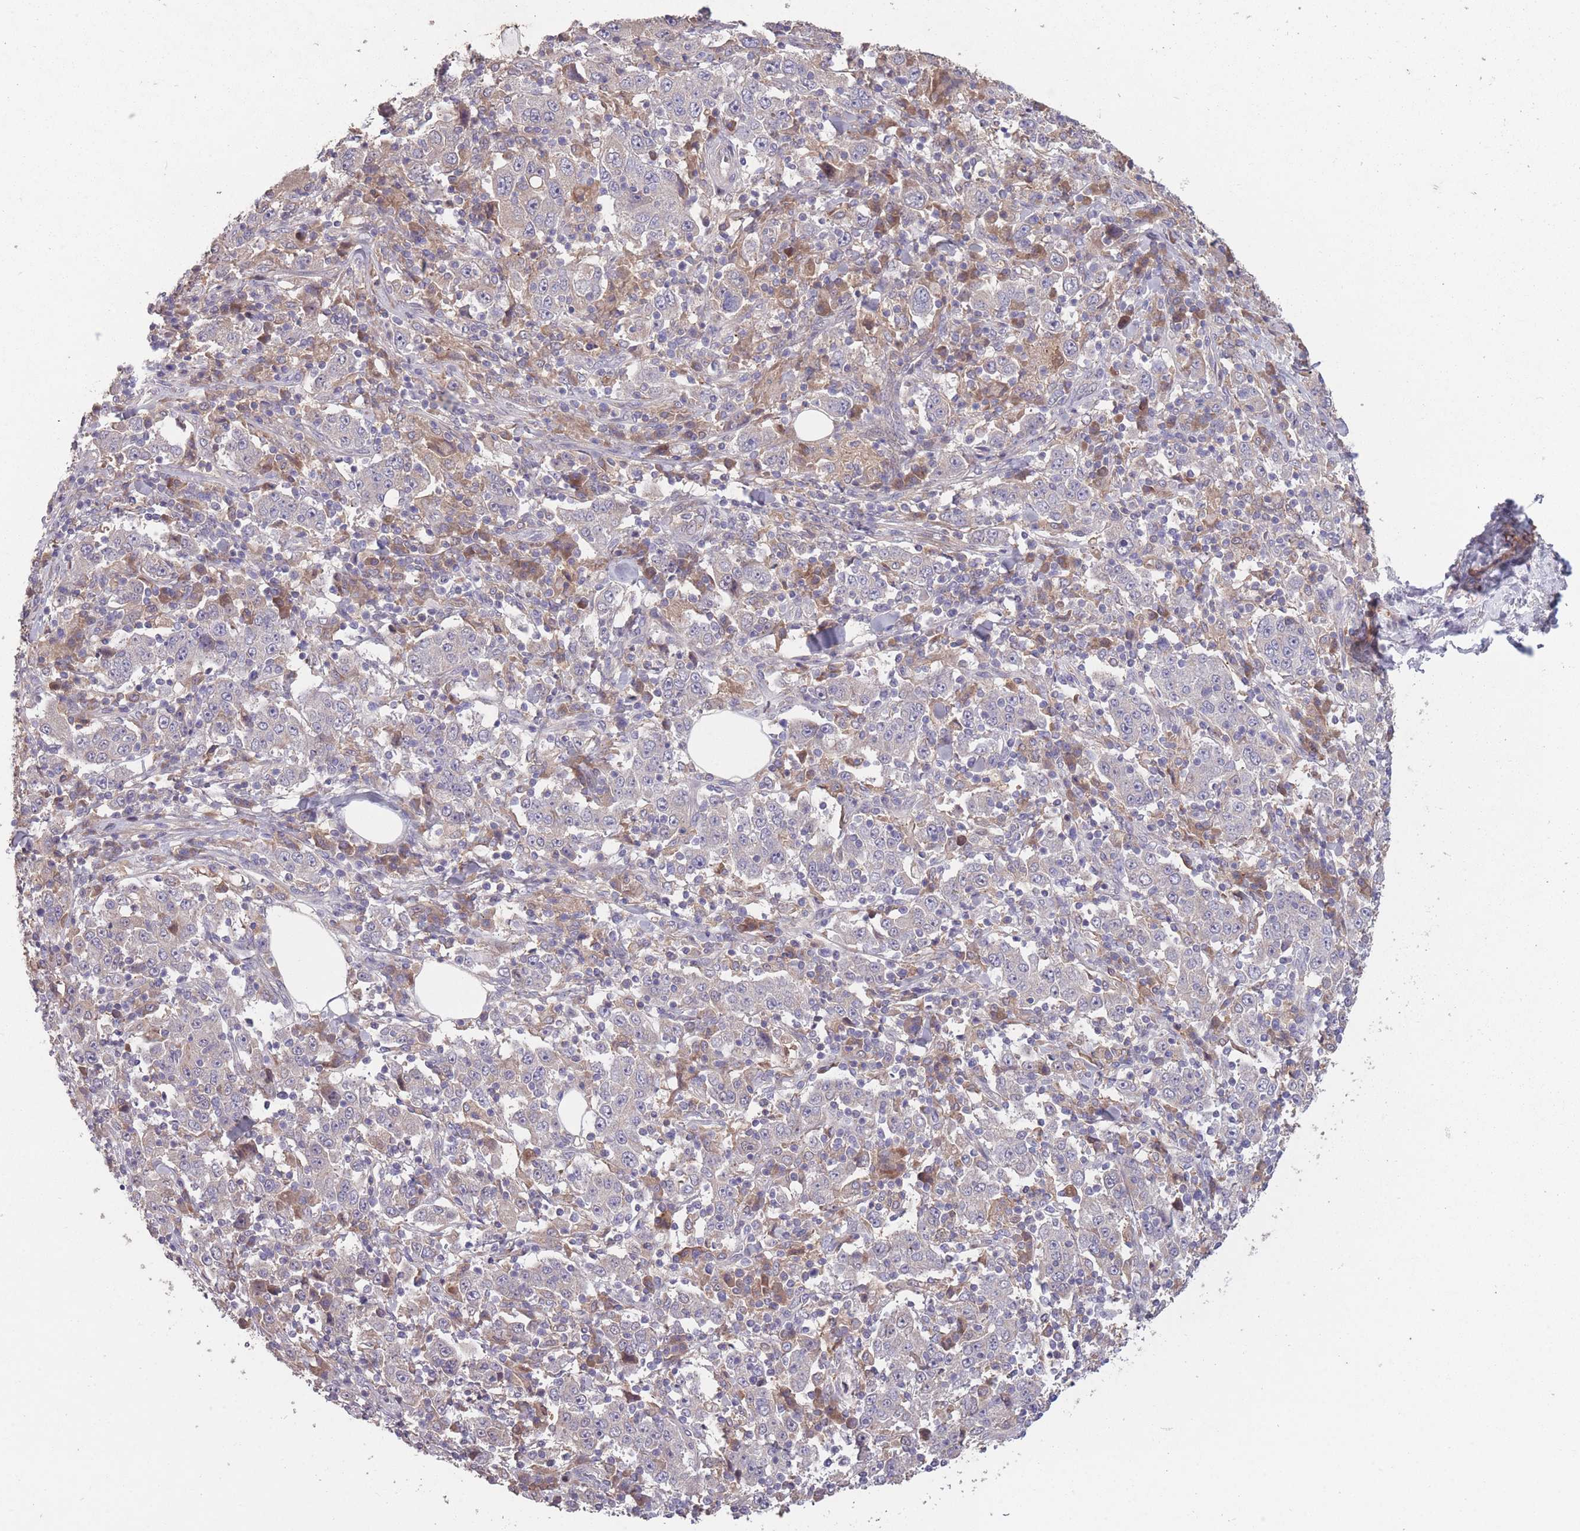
{"staining": {"intensity": "negative", "quantity": "none", "location": "none"}, "tissue": "stomach cancer", "cell_type": "Tumor cells", "image_type": "cancer", "snomed": [{"axis": "morphology", "description": "Normal tissue, NOS"}, {"axis": "morphology", "description": "Adenocarcinoma, NOS"}, {"axis": "topography", "description": "Stomach, upper"}, {"axis": "topography", "description": "Stomach"}], "caption": "This is an immunohistochemistry (IHC) micrograph of stomach adenocarcinoma. There is no staining in tumor cells.", "gene": "OR2V2", "patient": {"sex": "male", "age": 59}}